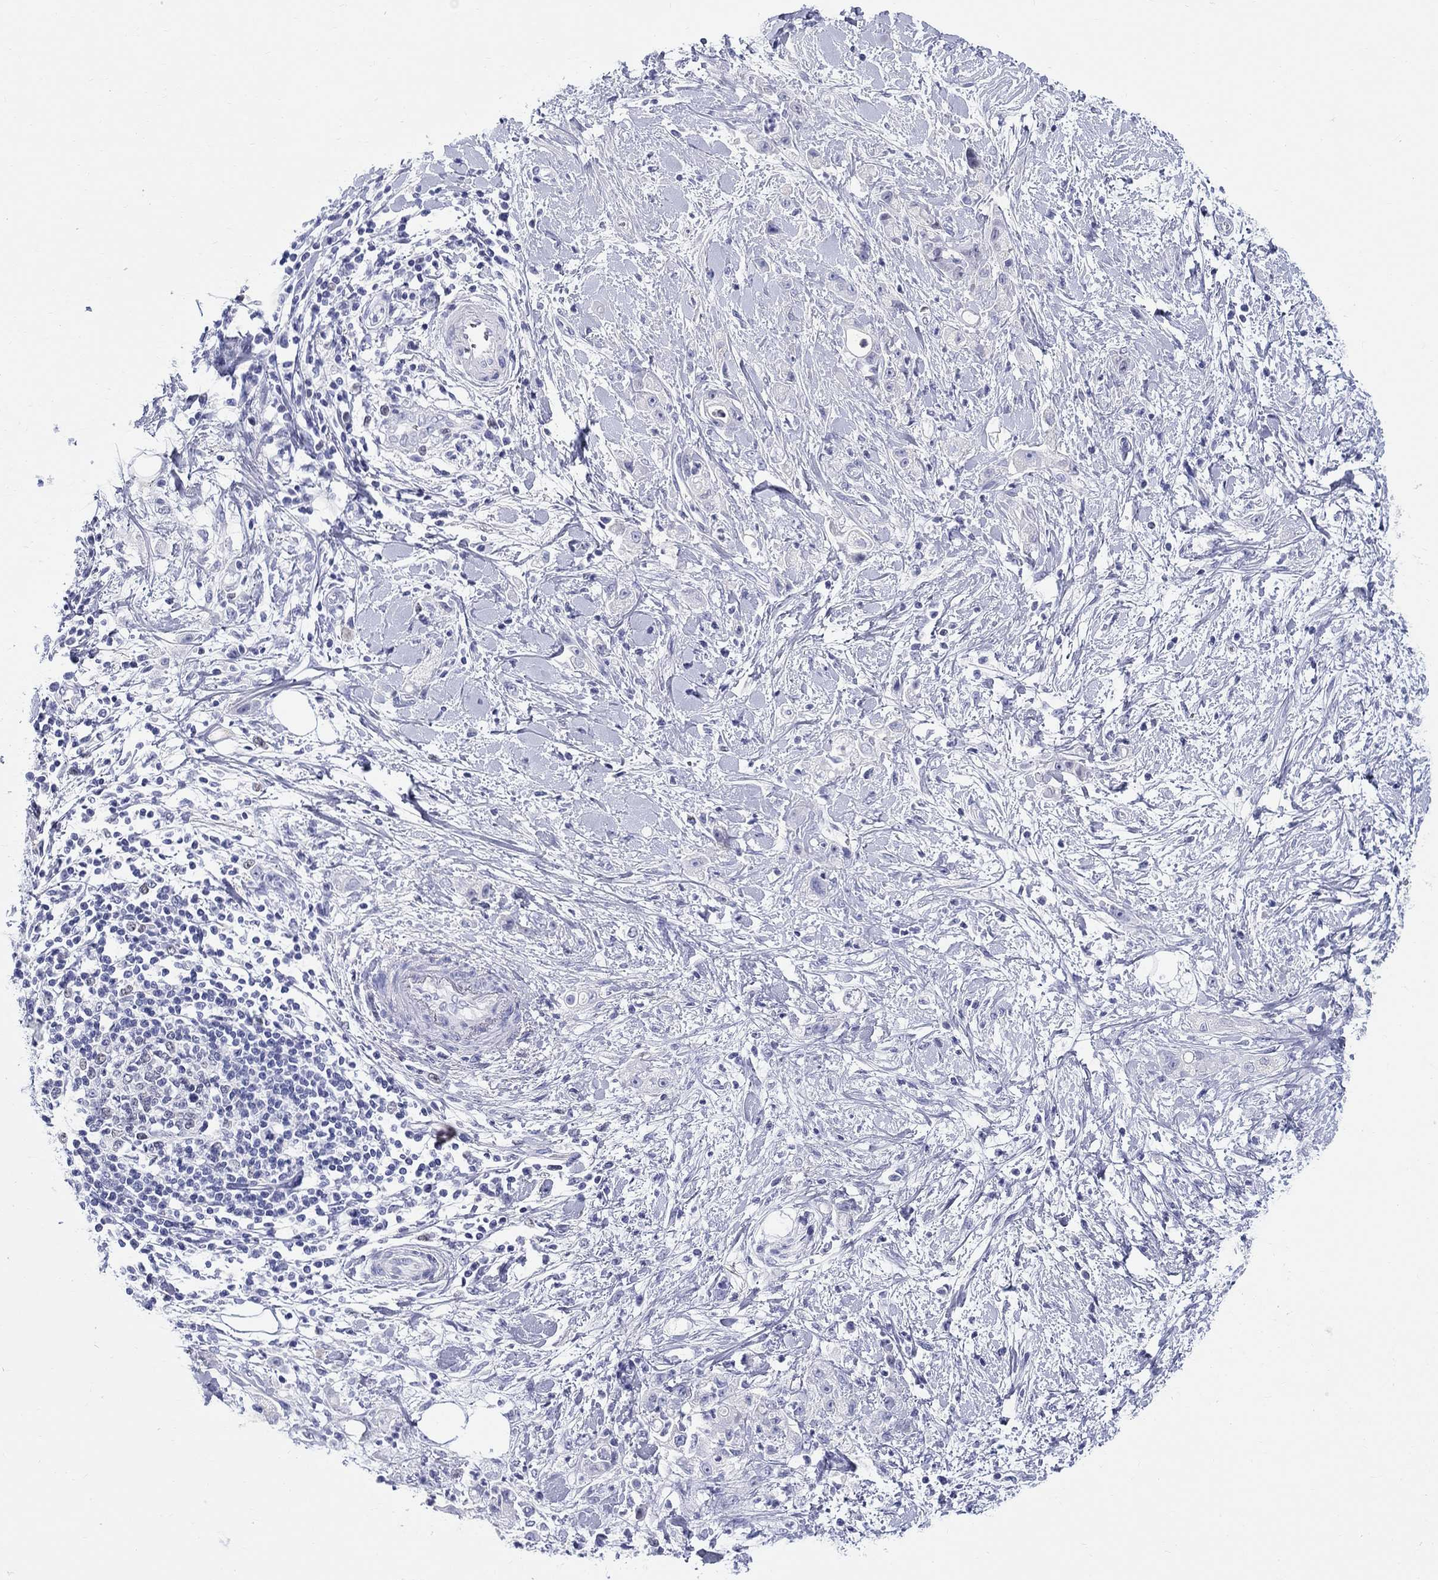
{"staining": {"intensity": "negative", "quantity": "none", "location": "none"}, "tissue": "stomach cancer", "cell_type": "Tumor cells", "image_type": "cancer", "snomed": [{"axis": "morphology", "description": "Adenocarcinoma, NOS"}, {"axis": "topography", "description": "Stomach"}], "caption": "This is an immunohistochemistry (IHC) image of human stomach cancer (adenocarcinoma). There is no positivity in tumor cells.", "gene": "LAMP5", "patient": {"sex": "male", "age": 58}}